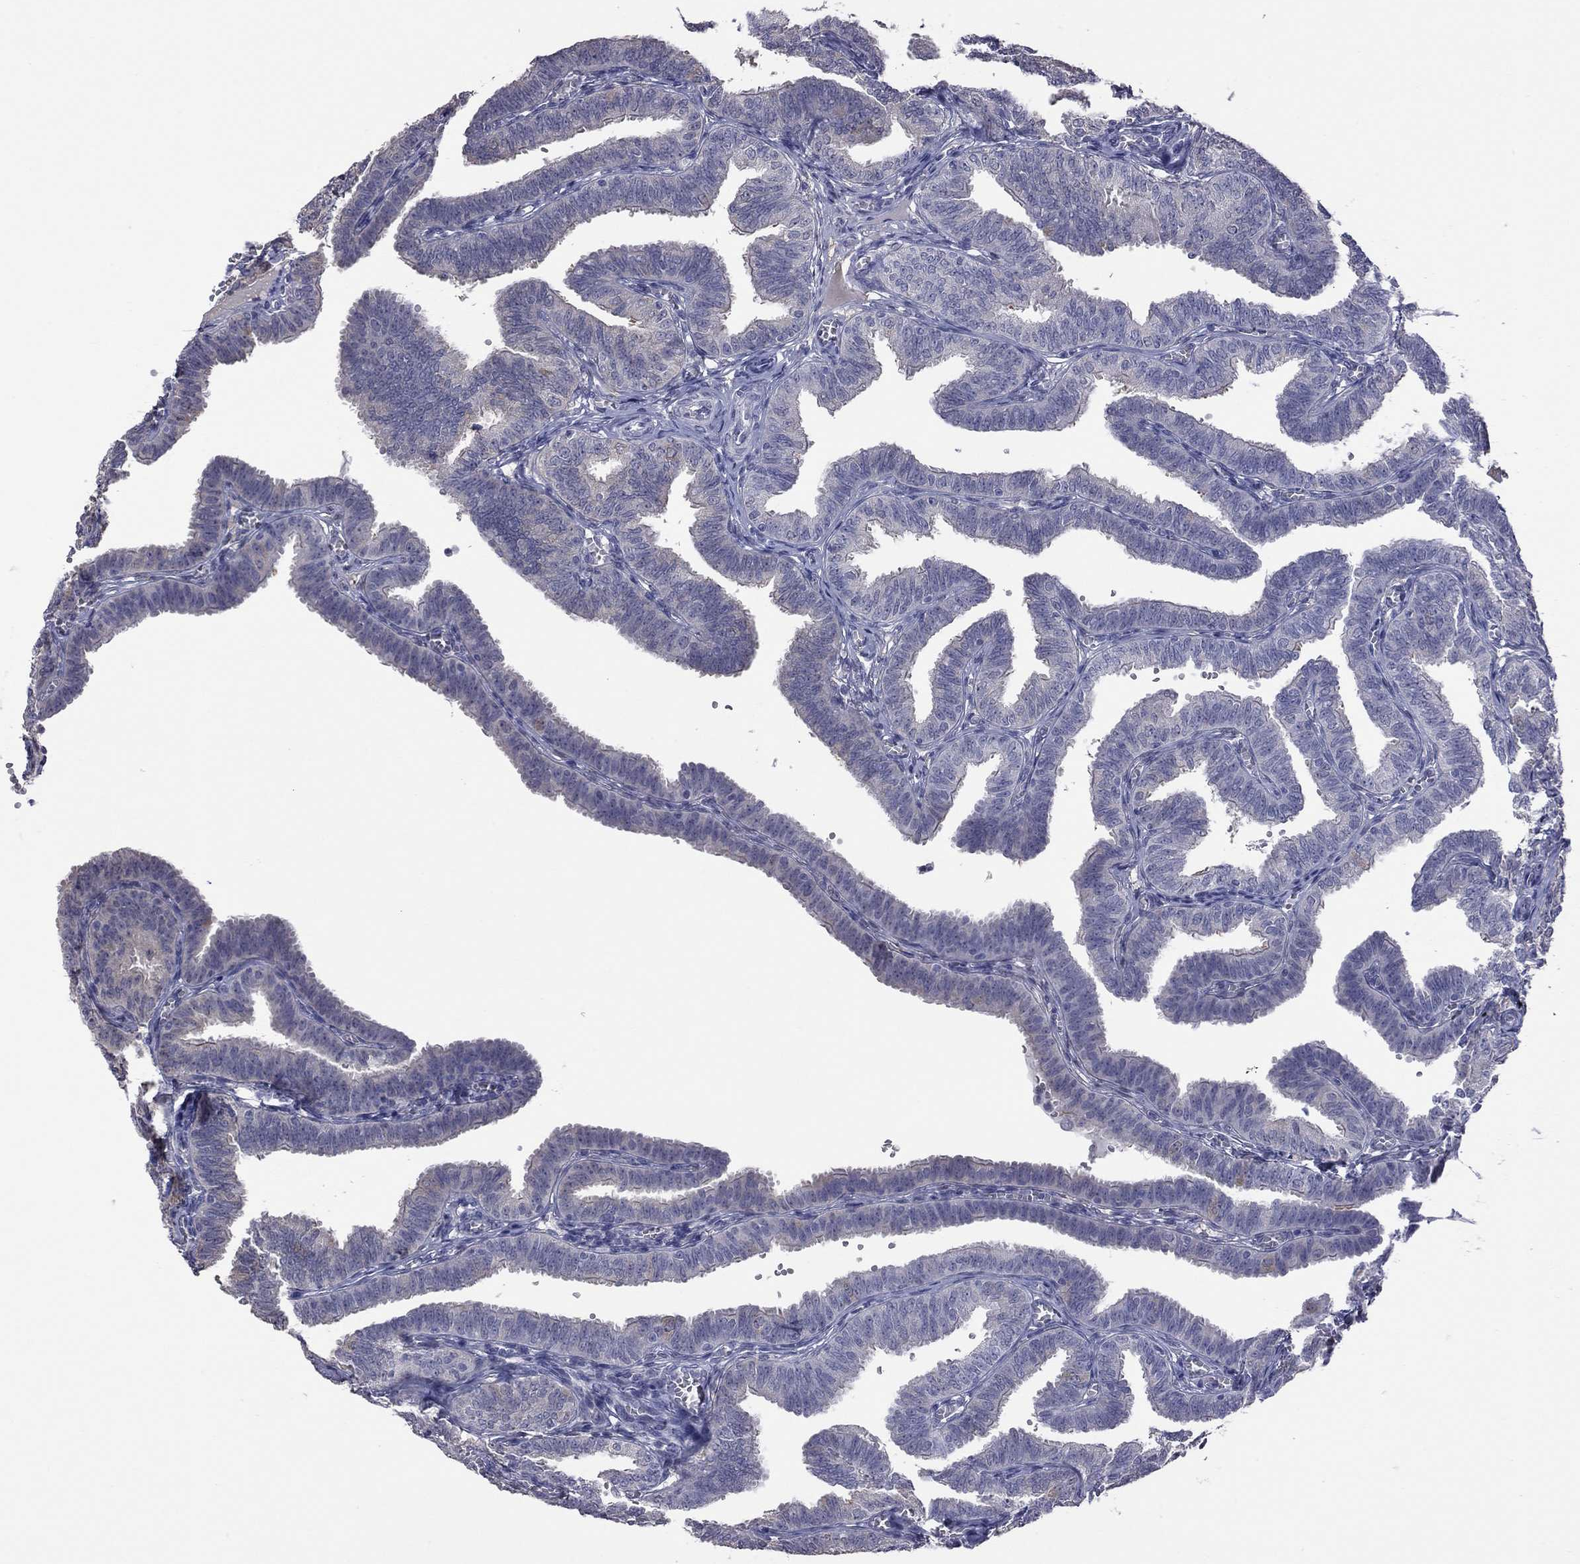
{"staining": {"intensity": "negative", "quantity": "none", "location": "none"}, "tissue": "fallopian tube", "cell_type": "Glandular cells", "image_type": "normal", "snomed": [{"axis": "morphology", "description": "Normal tissue, NOS"}, {"axis": "topography", "description": "Fallopian tube"}], "caption": "Immunohistochemical staining of normal fallopian tube exhibits no significant positivity in glandular cells.", "gene": "HYLS1", "patient": {"sex": "female", "age": 25}}